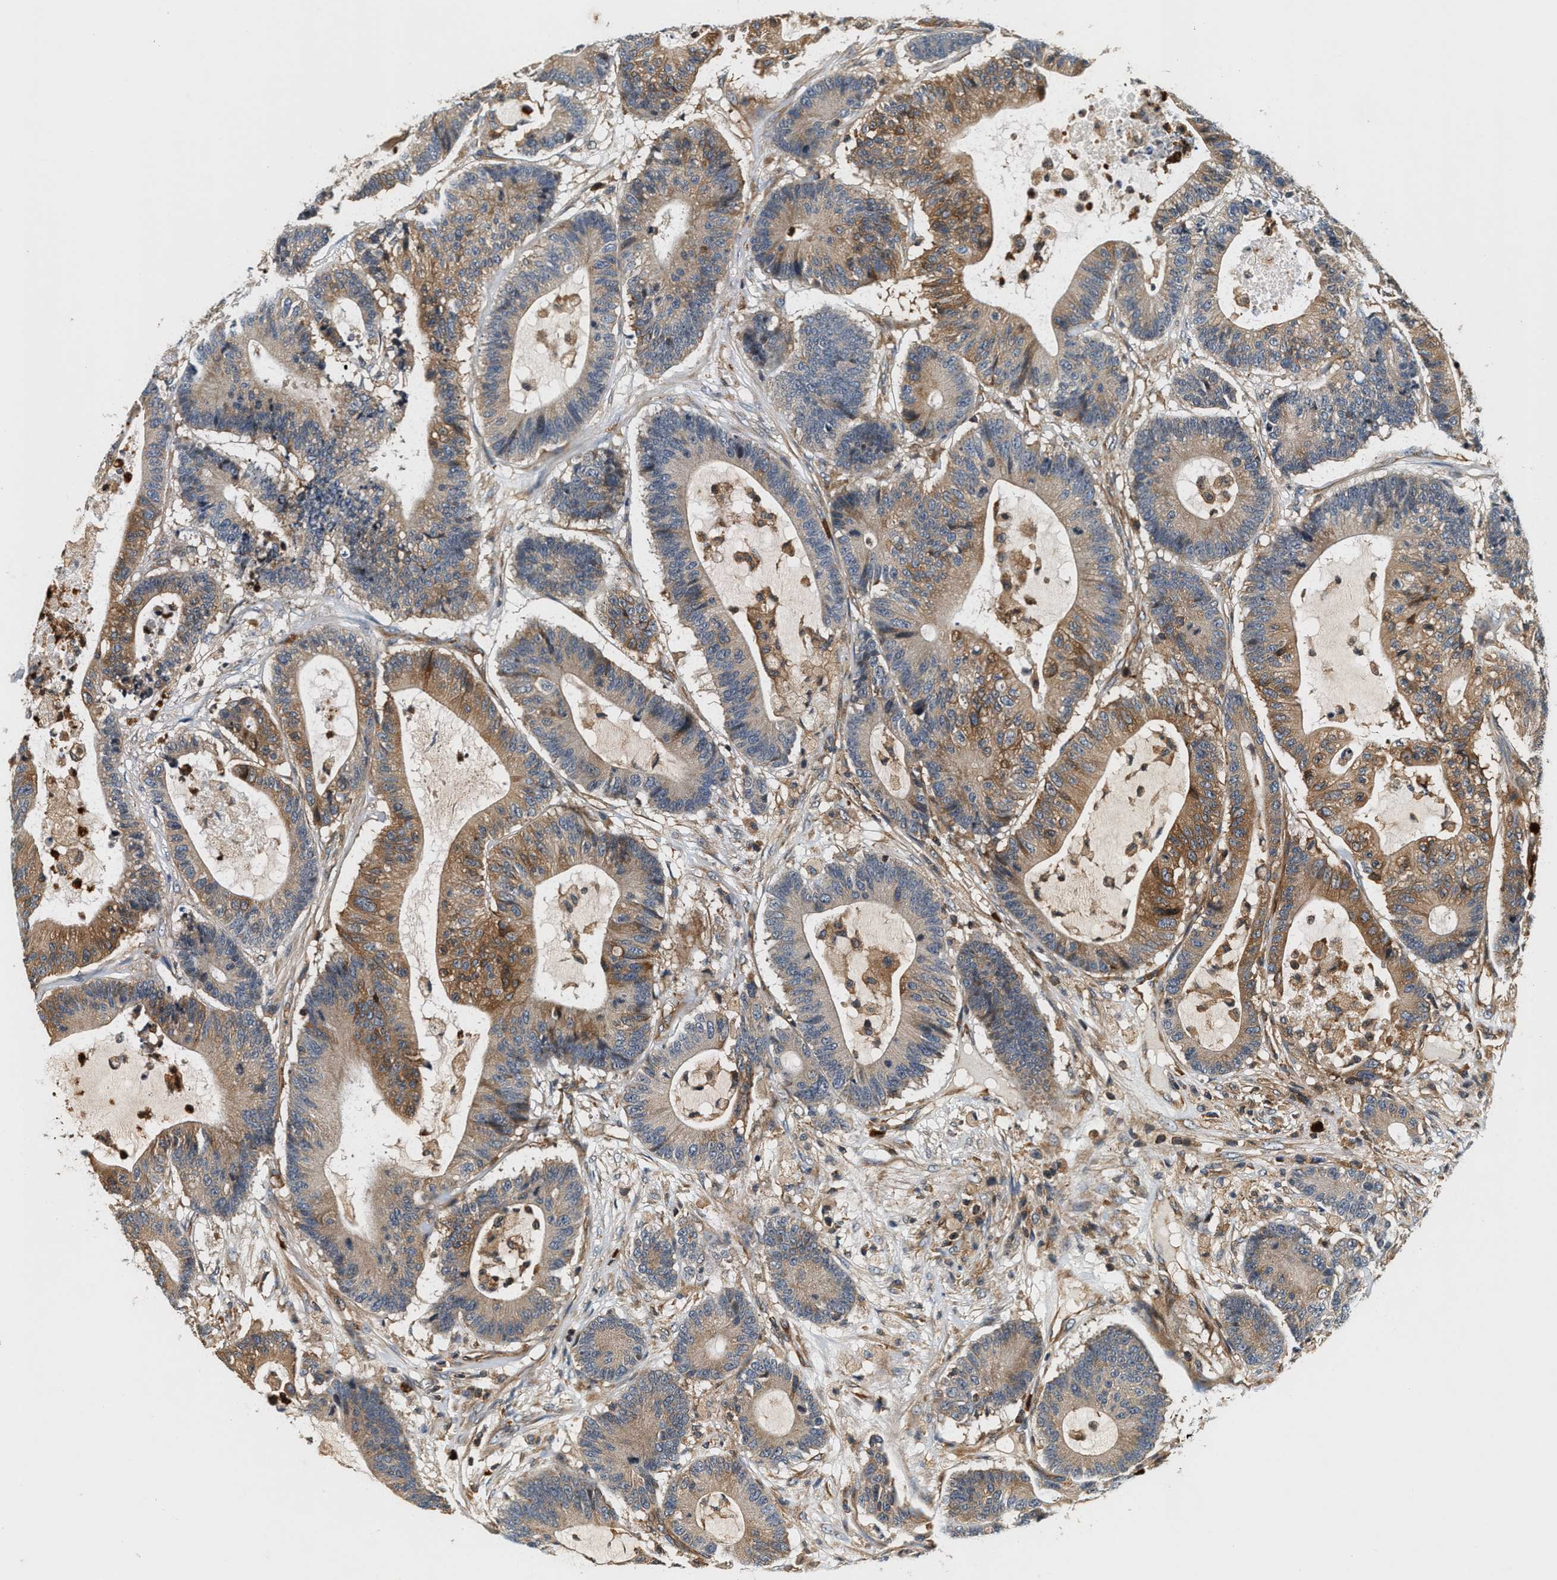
{"staining": {"intensity": "moderate", "quantity": ">75%", "location": "cytoplasmic/membranous"}, "tissue": "colorectal cancer", "cell_type": "Tumor cells", "image_type": "cancer", "snomed": [{"axis": "morphology", "description": "Adenocarcinoma, NOS"}, {"axis": "topography", "description": "Colon"}], "caption": "An image of human colorectal adenocarcinoma stained for a protein shows moderate cytoplasmic/membranous brown staining in tumor cells. (brown staining indicates protein expression, while blue staining denotes nuclei).", "gene": "SAMD9", "patient": {"sex": "female", "age": 84}}